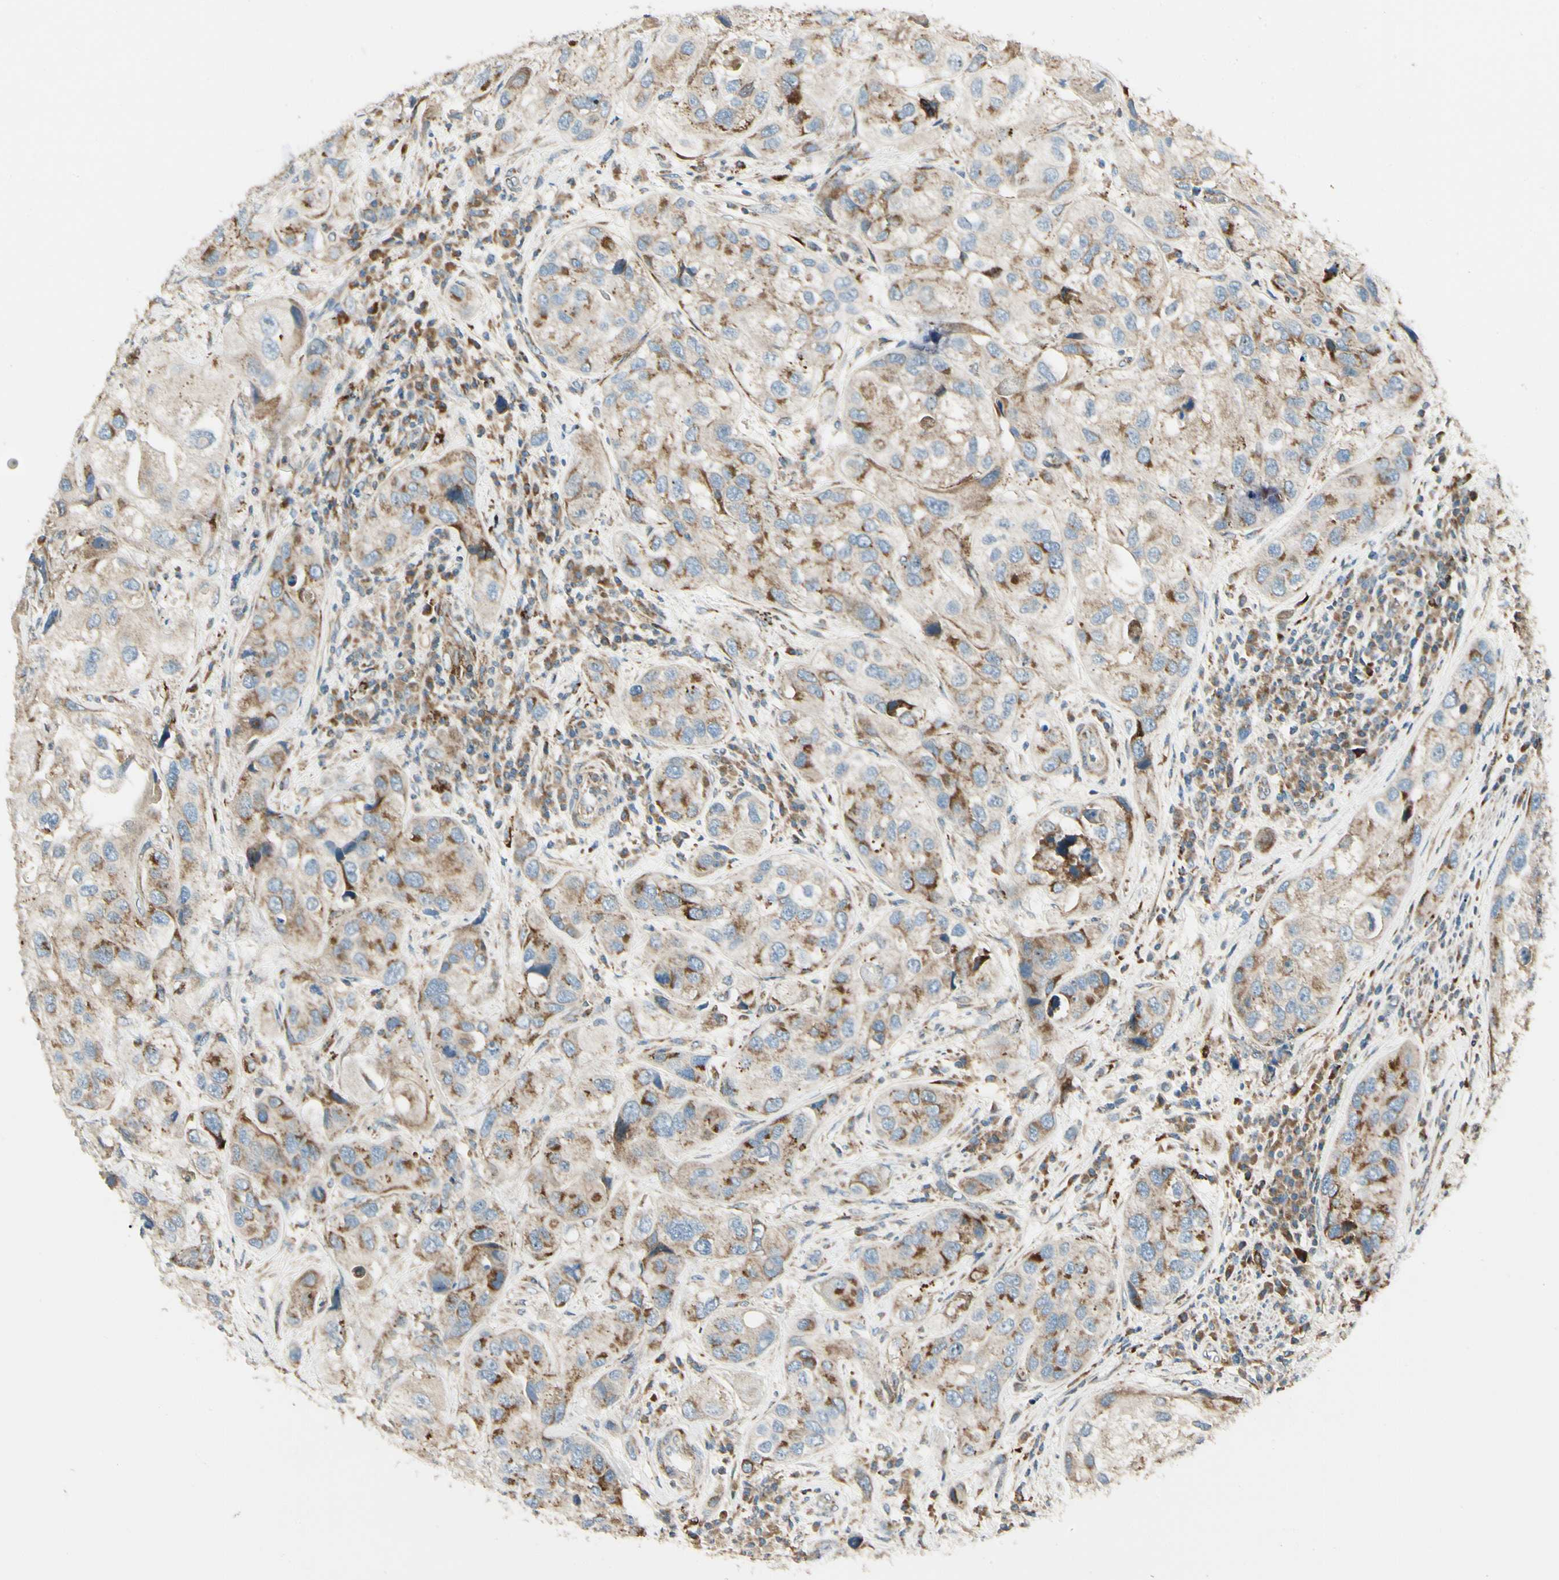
{"staining": {"intensity": "weak", "quantity": ">75%", "location": "cytoplasmic/membranous"}, "tissue": "urothelial cancer", "cell_type": "Tumor cells", "image_type": "cancer", "snomed": [{"axis": "morphology", "description": "Urothelial carcinoma, High grade"}, {"axis": "topography", "description": "Urinary bladder"}], "caption": "Human urothelial cancer stained with a brown dye reveals weak cytoplasmic/membranous positive staining in about >75% of tumor cells.", "gene": "MRPL9", "patient": {"sex": "female", "age": 64}}